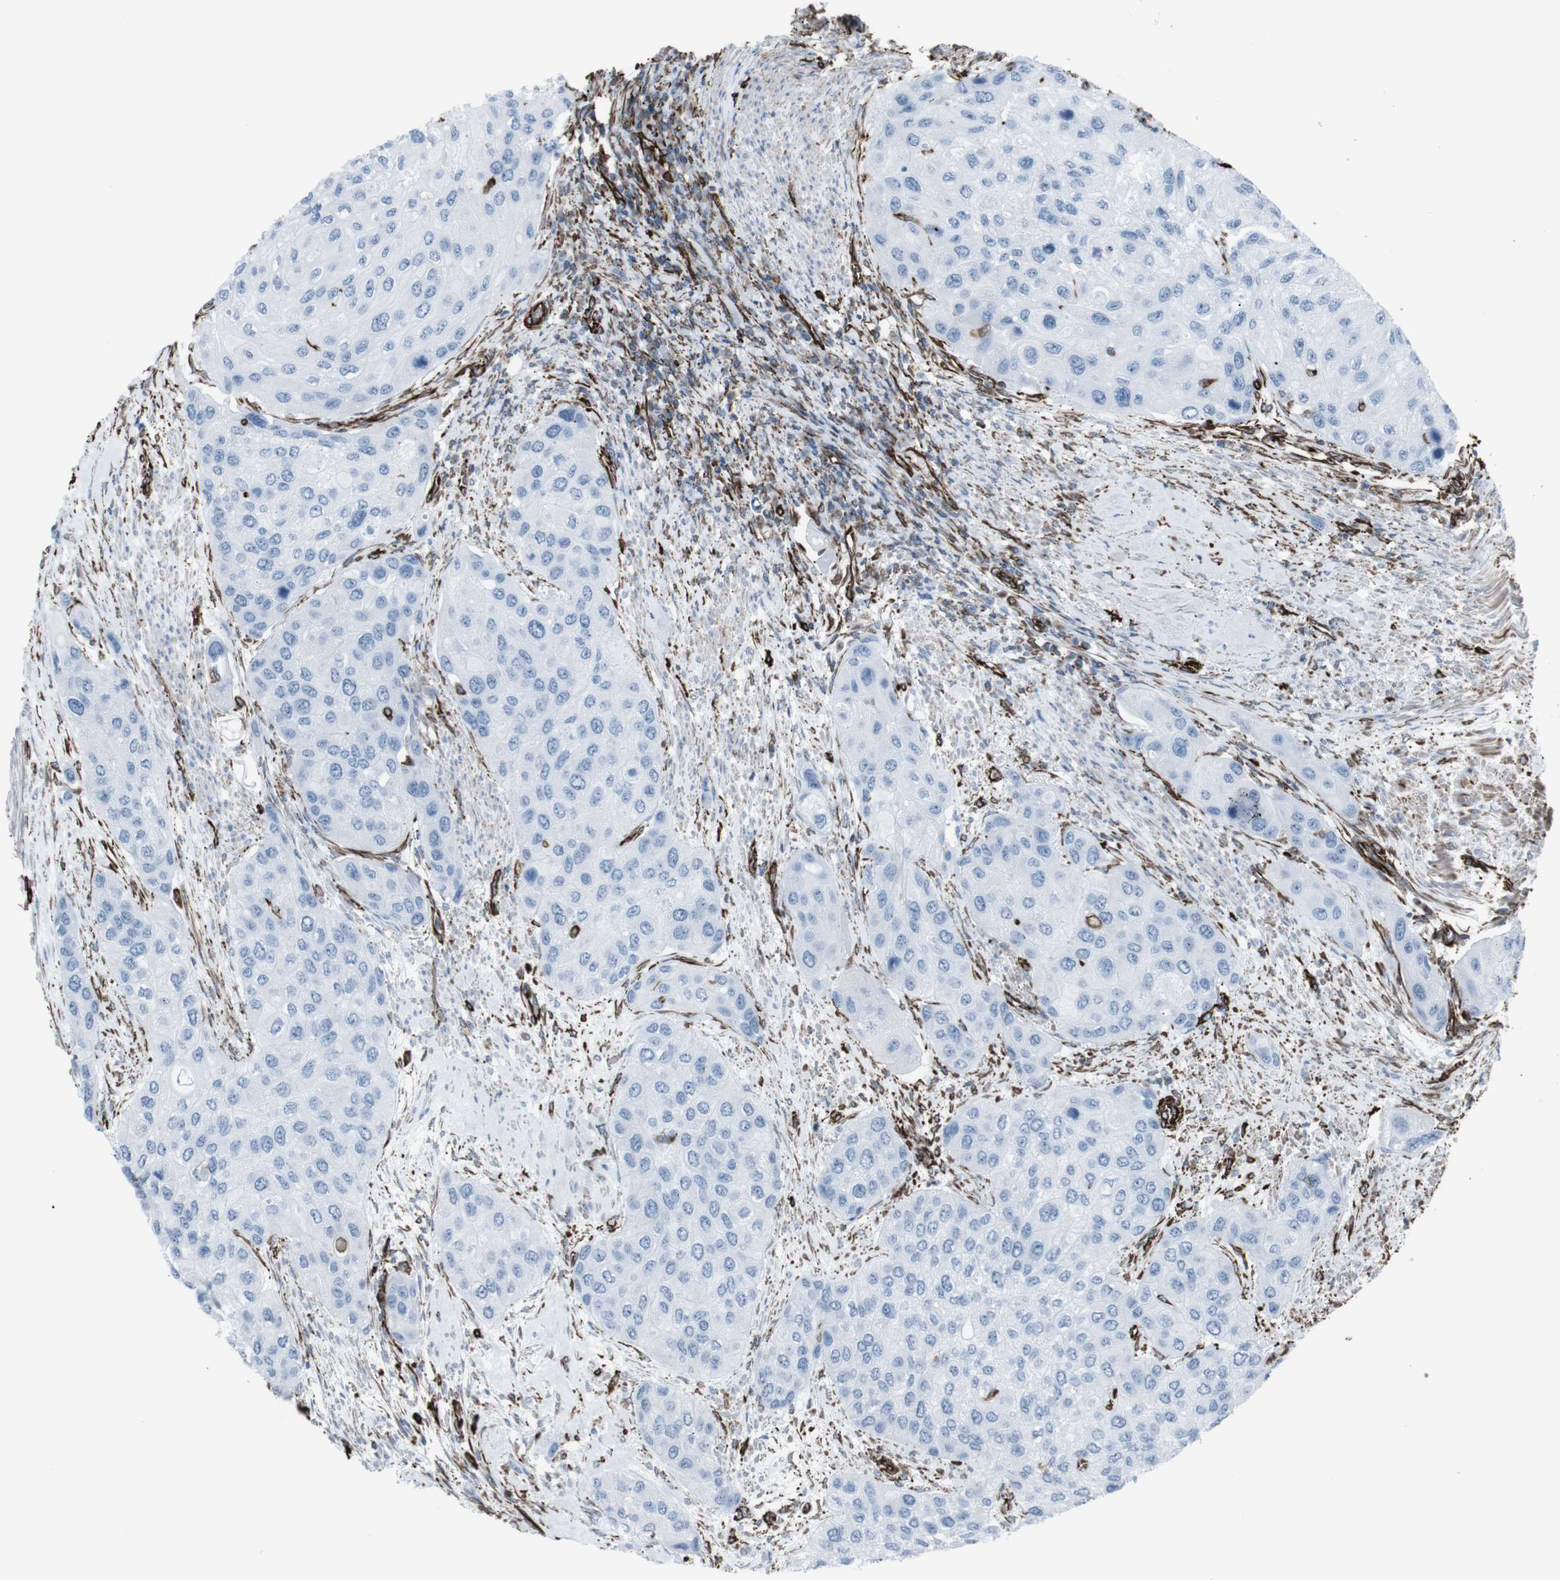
{"staining": {"intensity": "negative", "quantity": "none", "location": "none"}, "tissue": "urothelial cancer", "cell_type": "Tumor cells", "image_type": "cancer", "snomed": [{"axis": "morphology", "description": "Urothelial carcinoma, High grade"}, {"axis": "topography", "description": "Urinary bladder"}], "caption": "High-grade urothelial carcinoma was stained to show a protein in brown. There is no significant staining in tumor cells.", "gene": "ZDHHC6", "patient": {"sex": "female", "age": 56}}